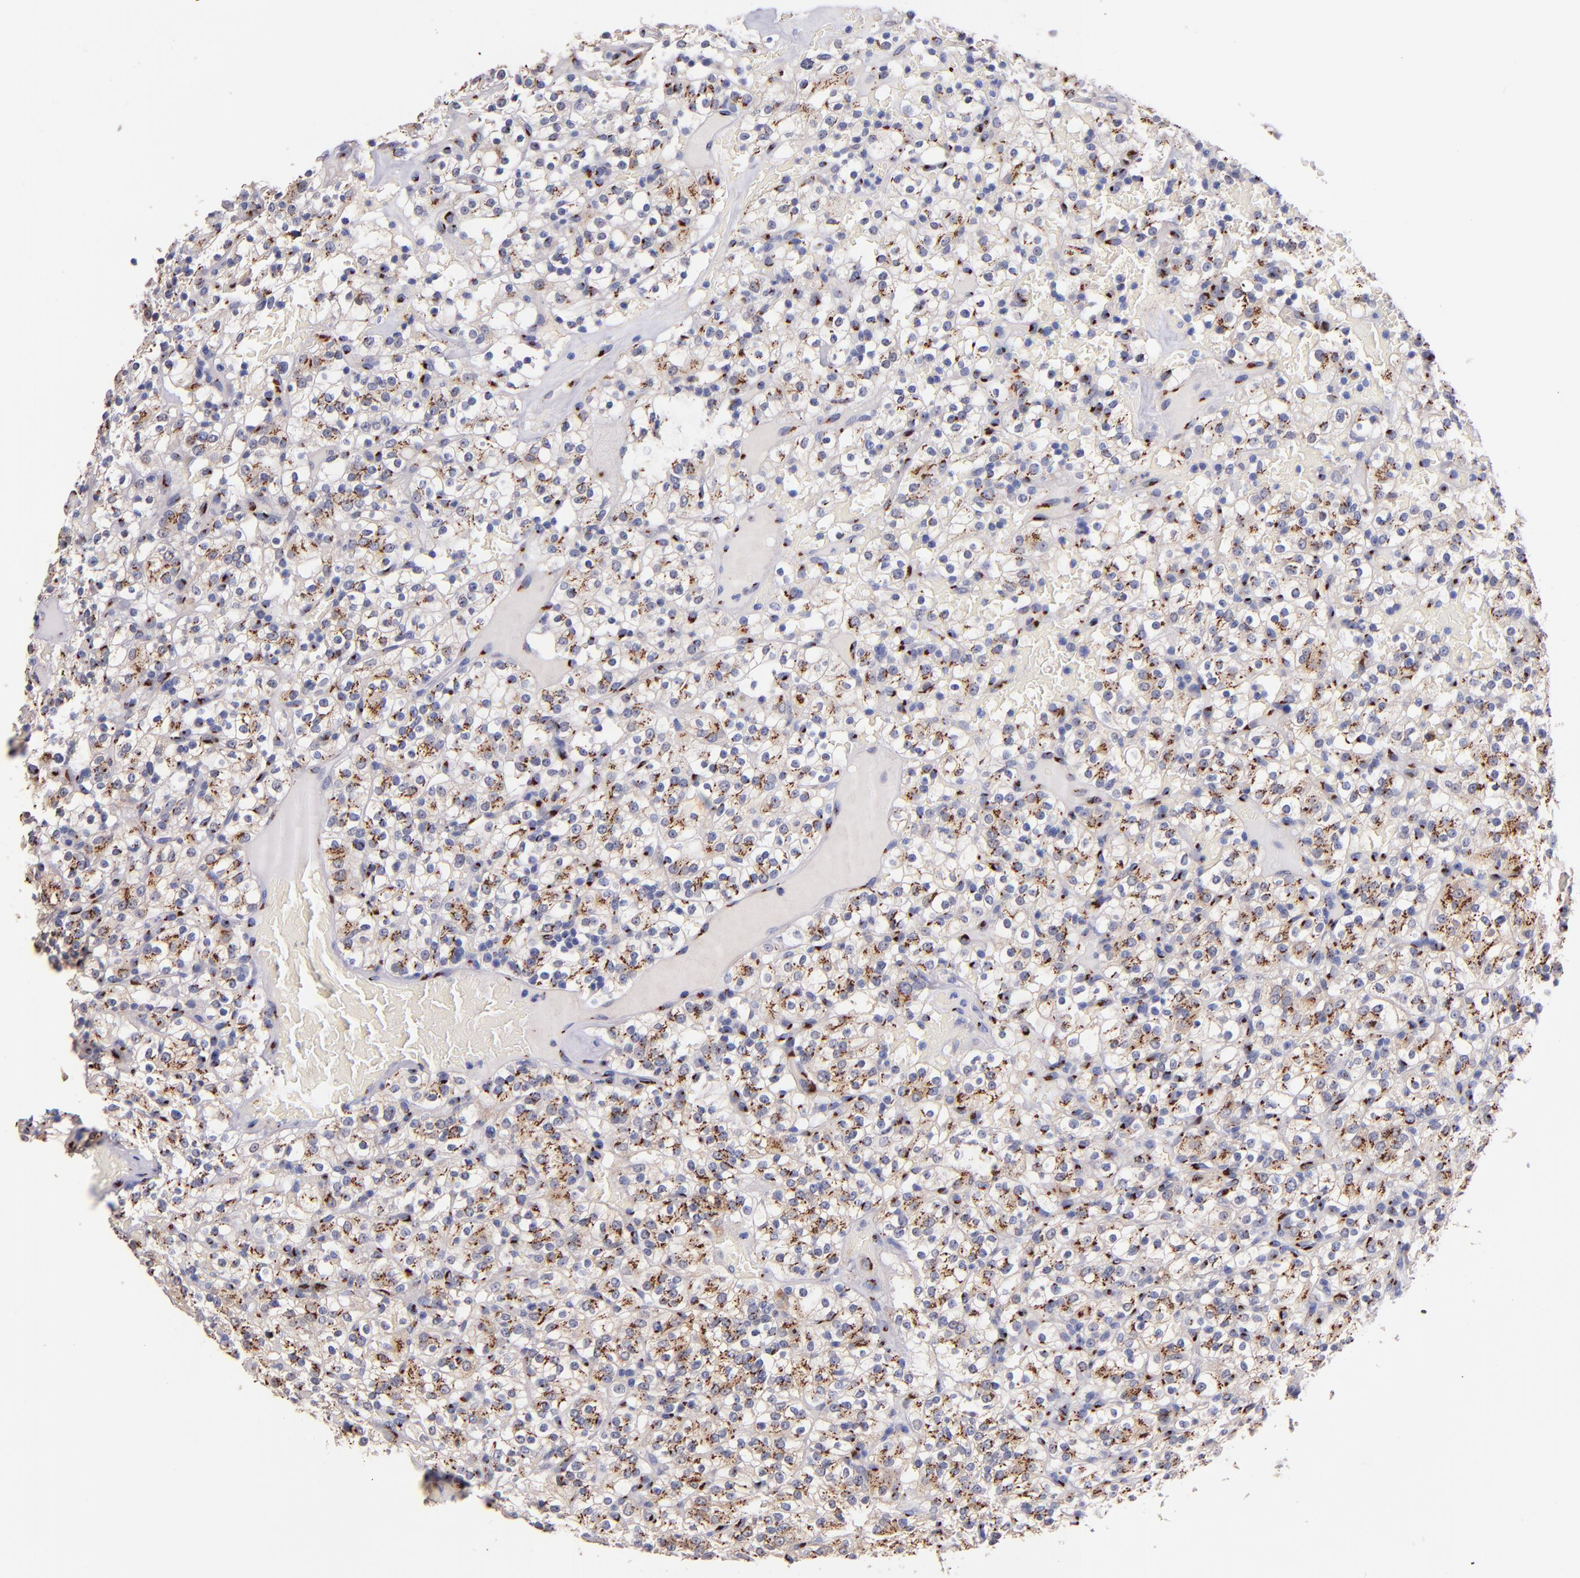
{"staining": {"intensity": "moderate", "quantity": "25%-75%", "location": "cytoplasmic/membranous"}, "tissue": "renal cancer", "cell_type": "Tumor cells", "image_type": "cancer", "snomed": [{"axis": "morphology", "description": "Normal tissue, NOS"}, {"axis": "morphology", "description": "Adenocarcinoma, NOS"}, {"axis": "topography", "description": "Kidney"}], "caption": "Approximately 25%-75% of tumor cells in renal adenocarcinoma show moderate cytoplasmic/membranous protein expression as visualized by brown immunohistochemical staining.", "gene": "GOLIM4", "patient": {"sex": "female", "age": 72}}